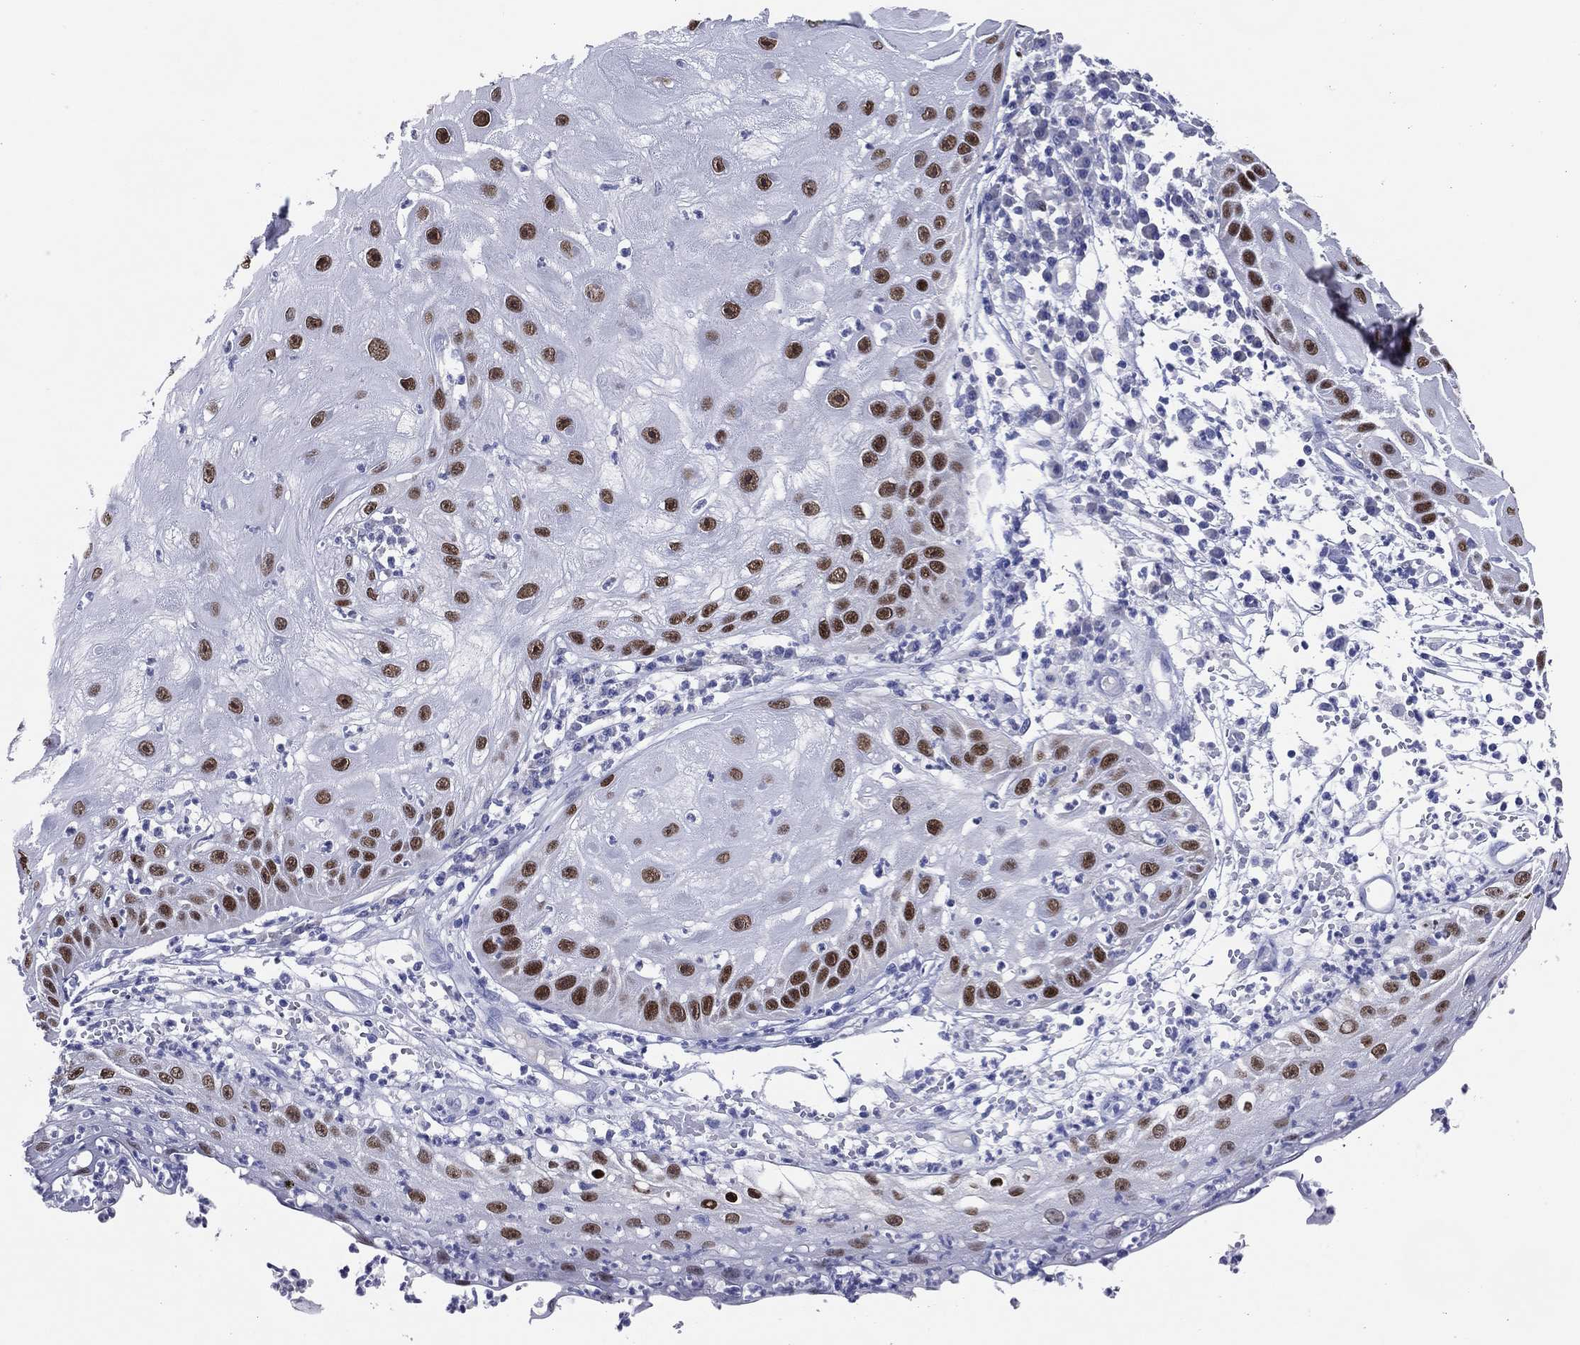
{"staining": {"intensity": "strong", "quantity": ">75%", "location": "nuclear"}, "tissue": "skin cancer", "cell_type": "Tumor cells", "image_type": "cancer", "snomed": [{"axis": "morphology", "description": "Normal tissue, NOS"}, {"axis": "morphology", "description": "Squamous cell carcinoma, NOS"}, {"axis": "topography", "description": "Skin"}], "caption": "A brown stain highlights strong nuclear staining of a protein in skin squamous cell carcinoma tumor cells.", "gene": "TFAP2A", "patient": {"sex": "male", "age": 79}}